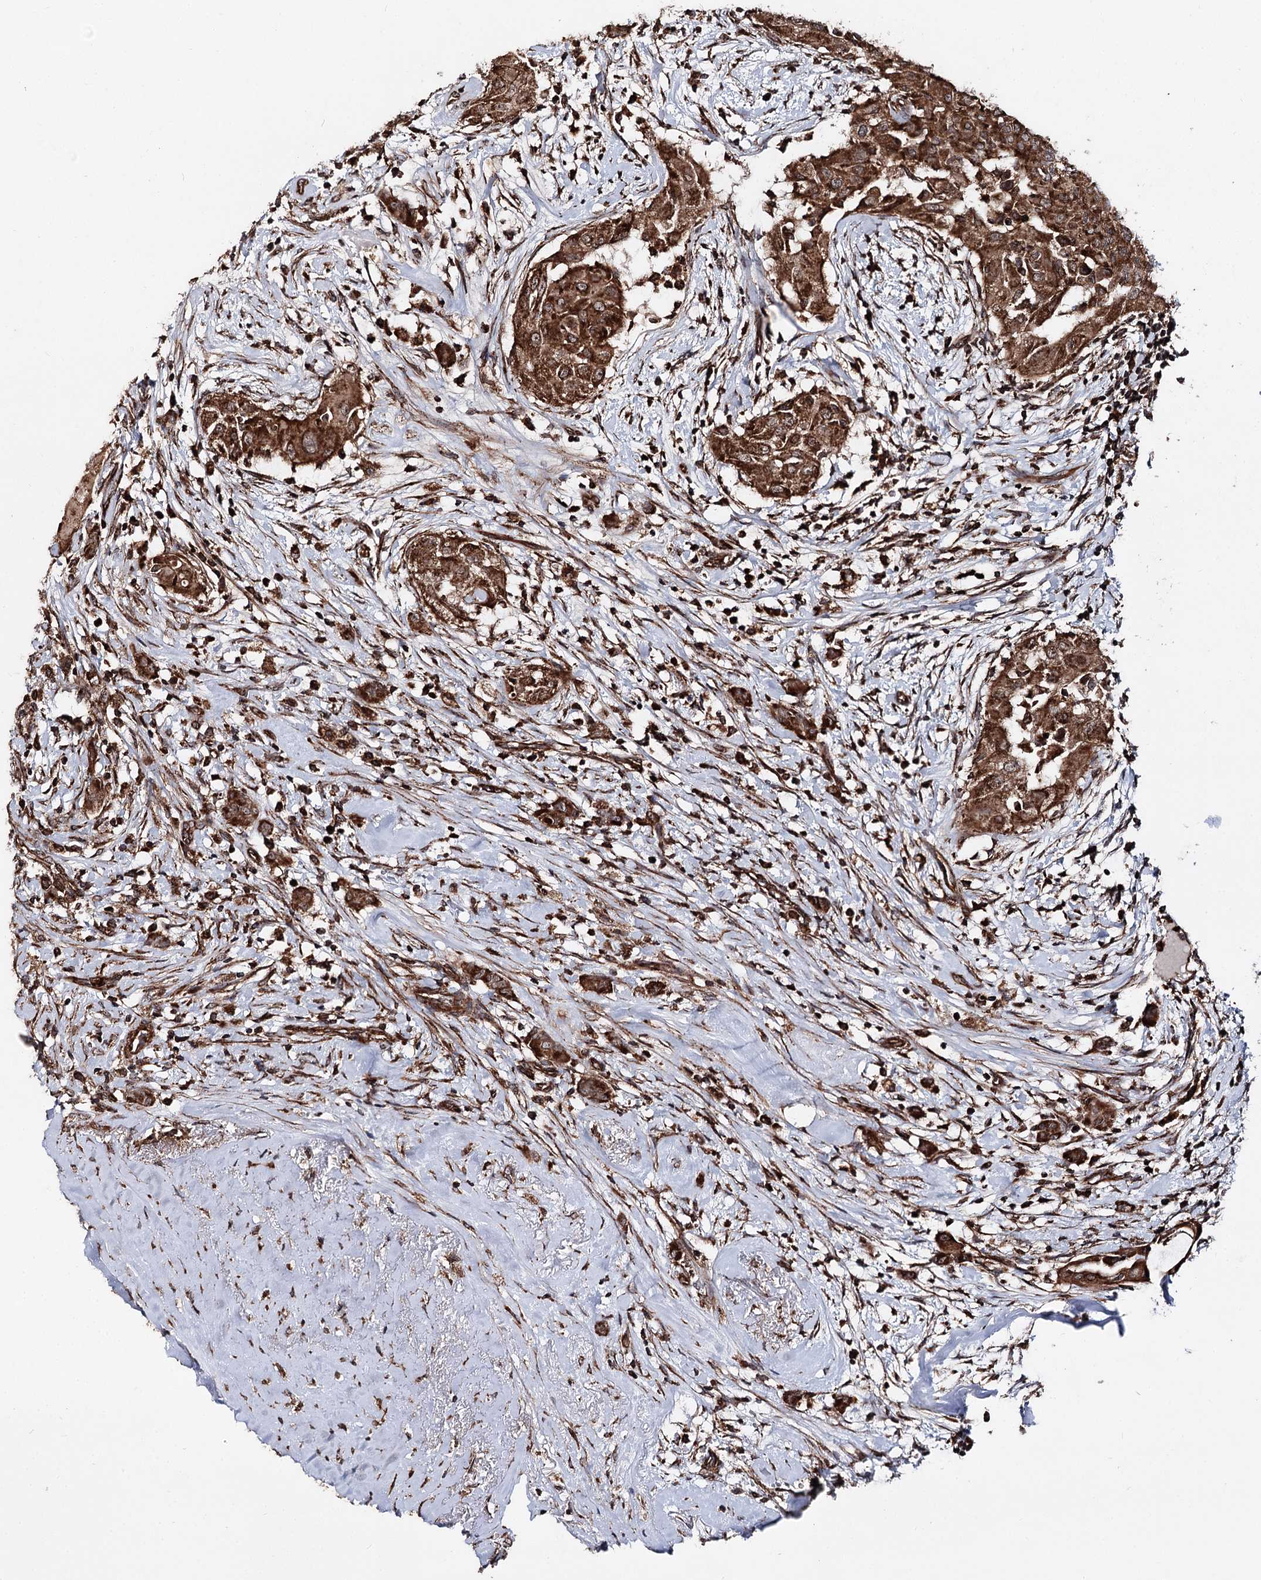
{"staining": {"intensity": "strong", "quantity": ">75%", "location": "cytoplasmic/membranous"}, "tissue": "thyroid cancer", "cell_type": "Tumor cells", "image_type": "cancer", "snomed": [{"axis": "morphology", "description": "Papillary adenocarcinoma, NOS"}, {"axis": "topography", "description": "Thyroid gland"}], "caption": "DAB immunohistochemical staining of papillary adenocarcinoma (thyroid) displays strong cytoplasmic/membranous protein expression in about >75% of tumor cells.", "gene": "FGFR1OP2", "patient": {"sex": "female", "age": 59}}